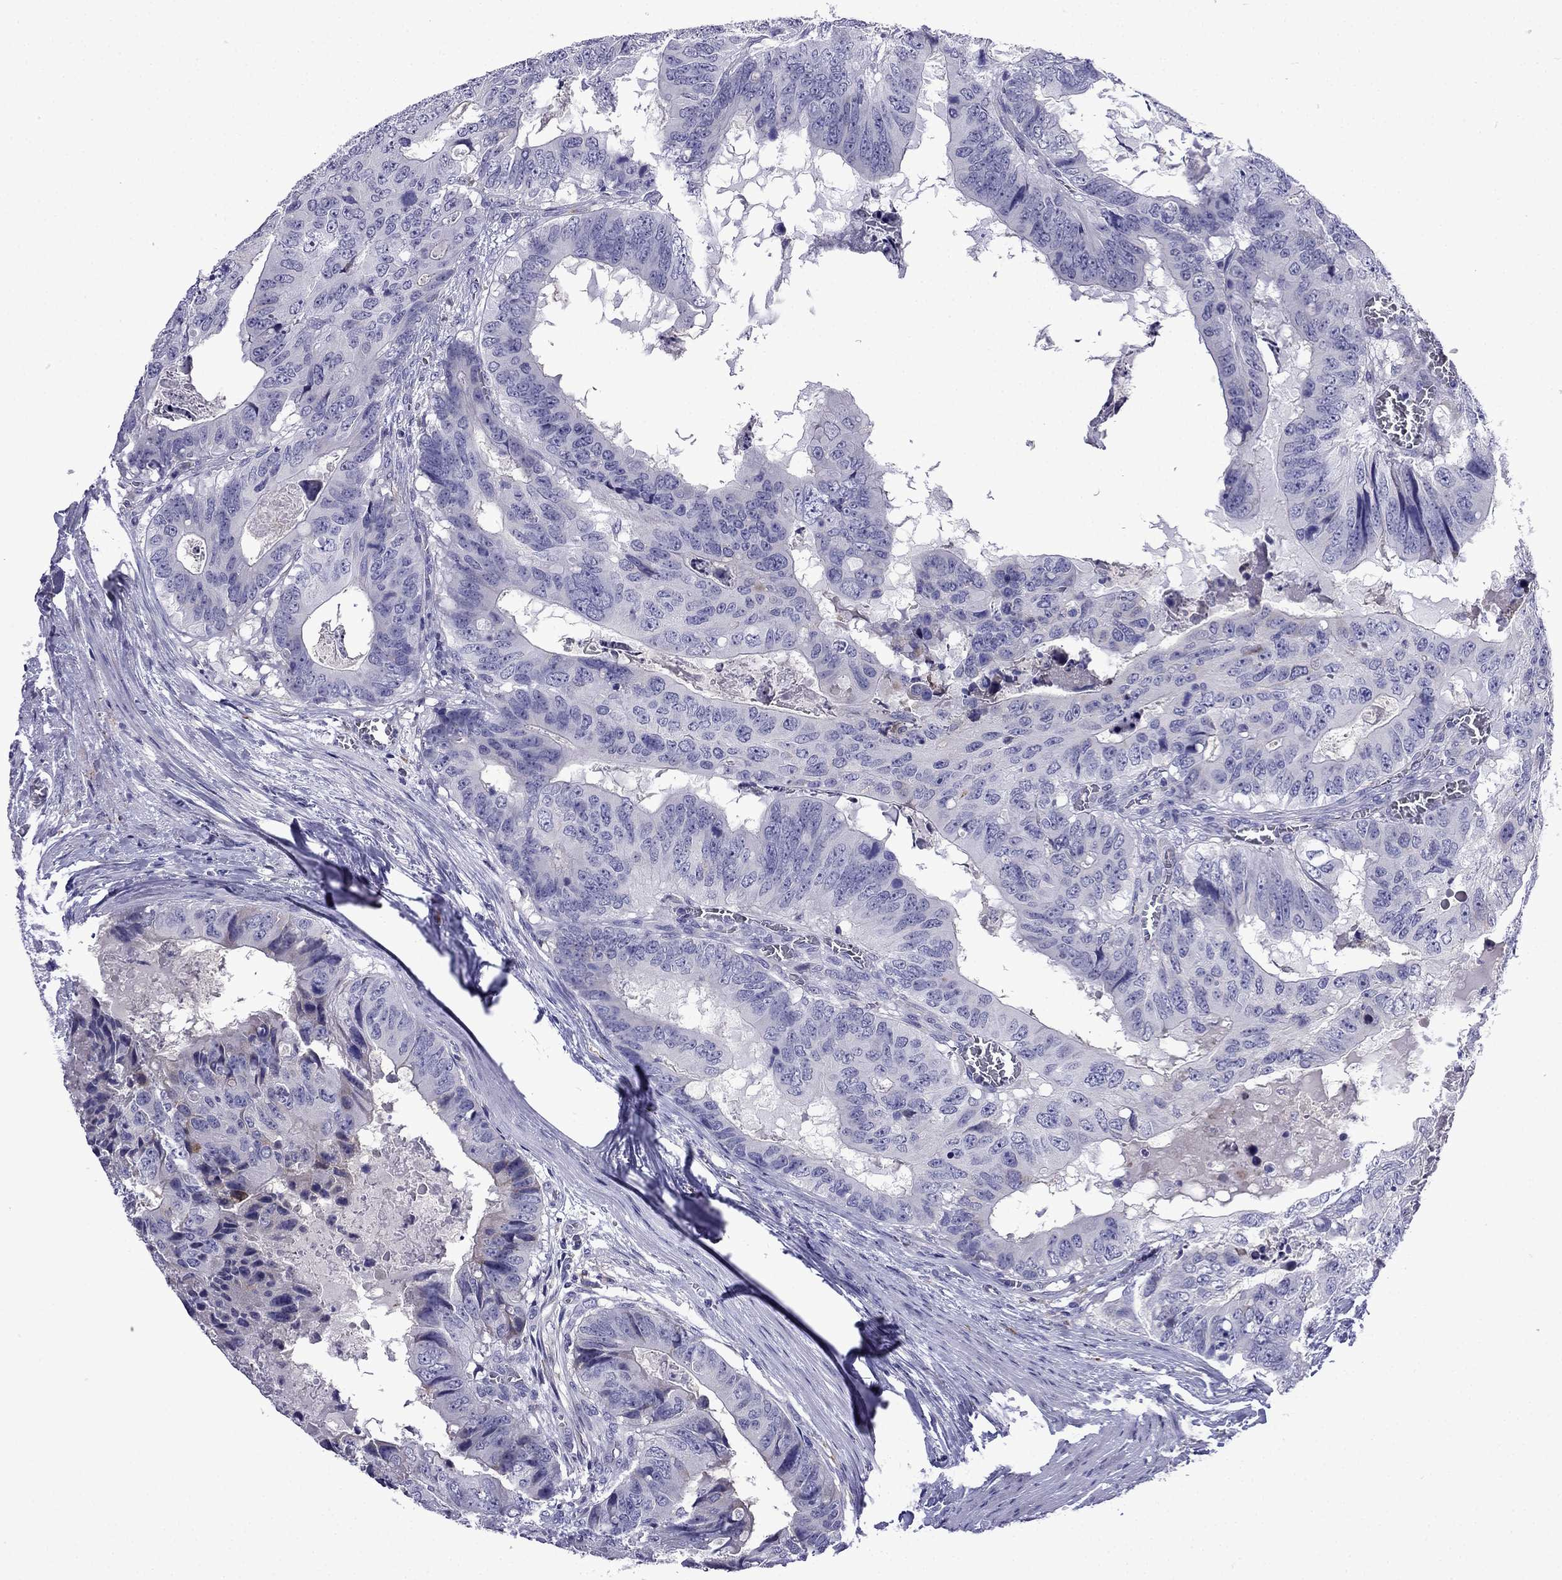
{"staining": {"intensity": "negative", "quantity": "none", "location": "none"}, "tissue": "colorectal cancer", "cell_type": "Tumor cells", "image_type": "cancer", "snomed": [{"axis": "morphology", "description": "Adenocarcinoma, NOS"}, {"axis": "topography", "description": "Colon"}], "caption": "Immunohistochemistry micrograph of colorectal cancer (adenocarcinoma) stained for a protein (brown), which shows no staining in tumor cells. Brightfield microscopy of immunohistochemistry stained with DAB (brown) and hematoxylin (blue), captured at high magnification.", "gene": "TSSK4", "patient": {"sex": "male", "age": 79}}